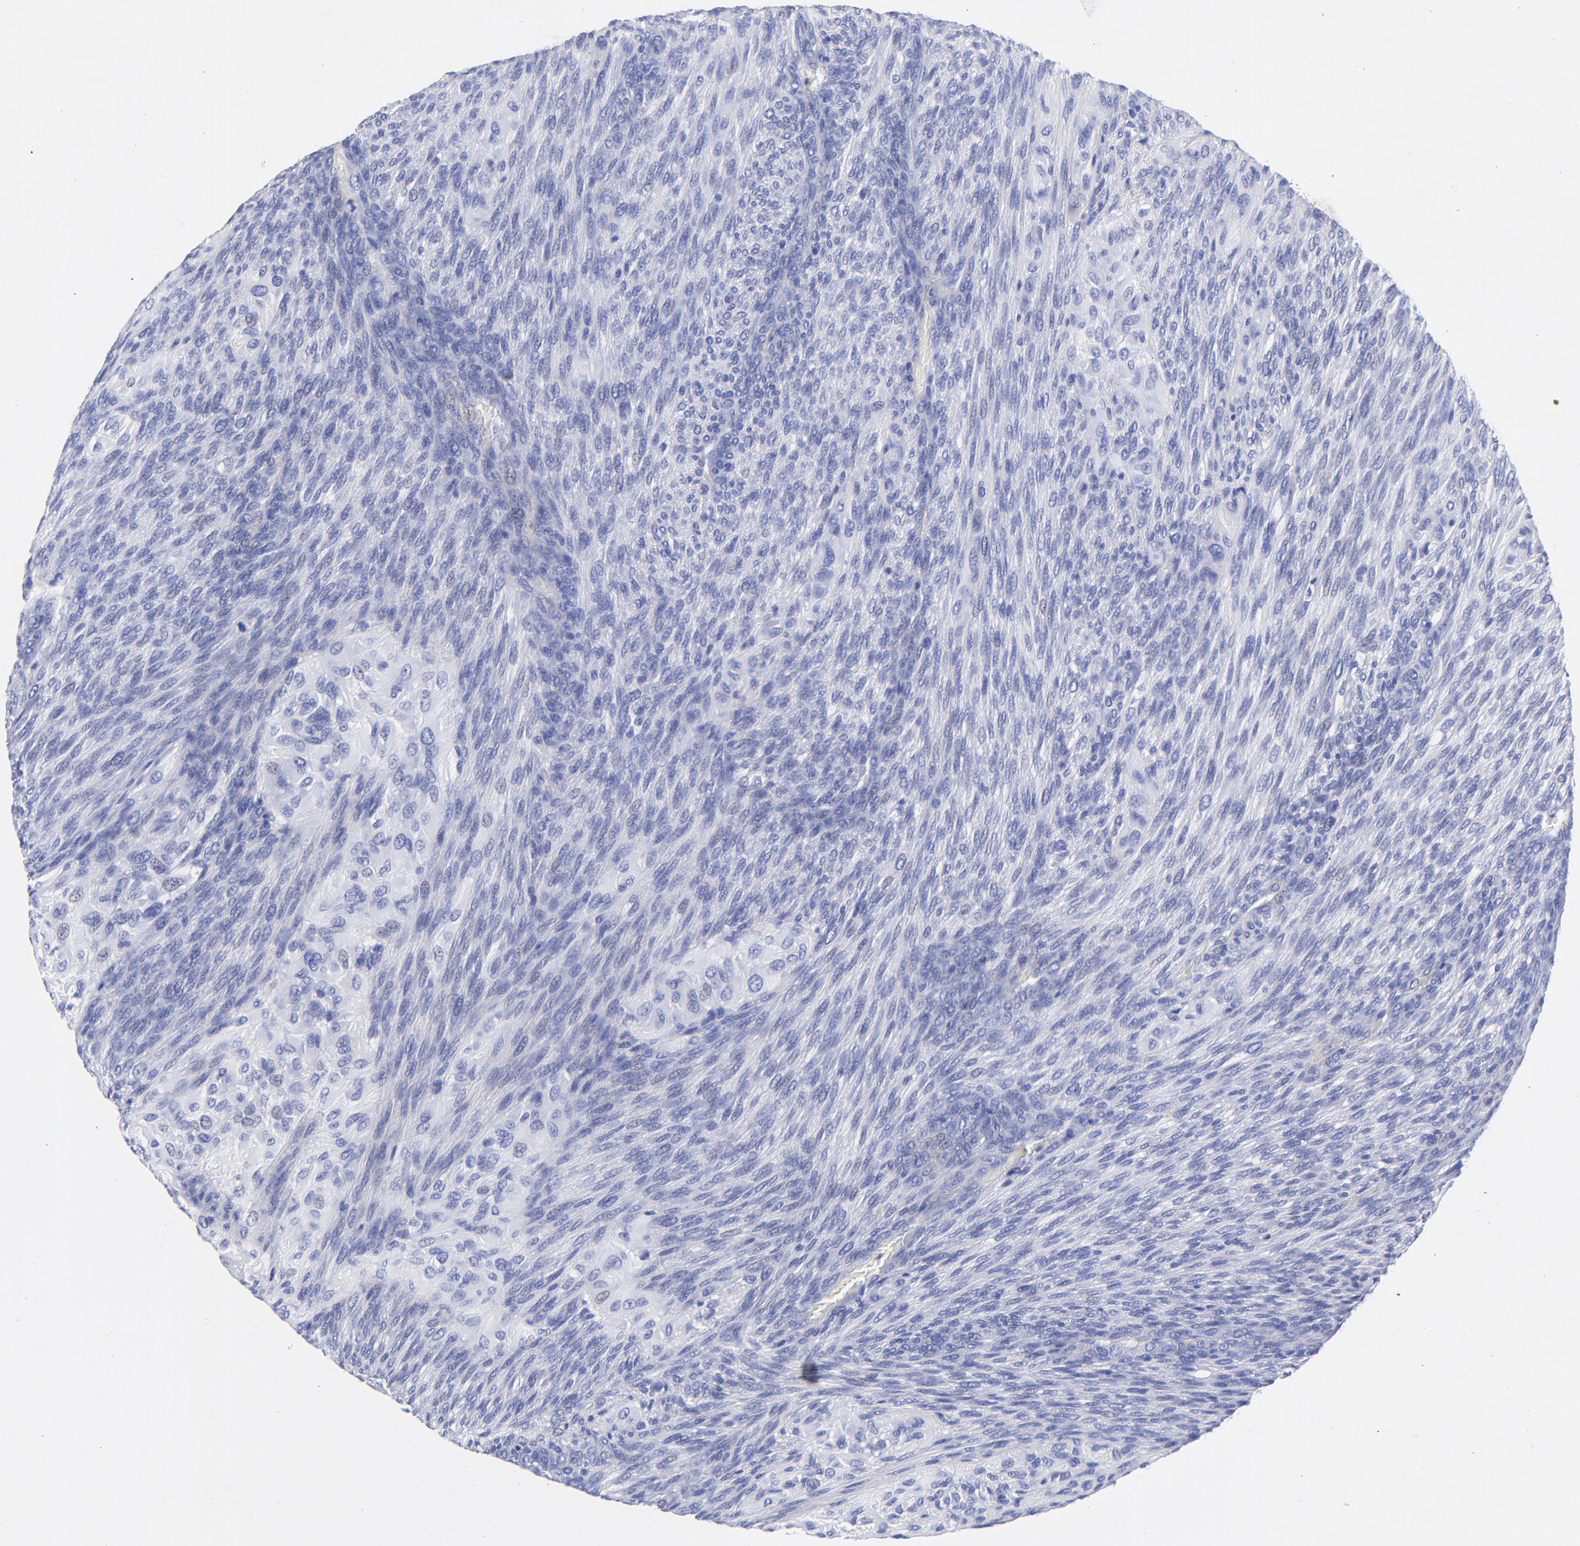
{"staining": {"intensity": "negative", "quantity": "none", "location": "none"}, "tissue": "glioma", "cell_type": "Tumor cells", "image_type": "cancer", "snomed": [{"axis": "morphology", "description": "Glioma, malignant, High grade"}, {"axis": "topography", "description": "Cerebral cortex"}], "caption": "Micrograph shows no significant protein positivity in tumor cells of high-grade glioma (malignant).", "gene": "HORMAD2", "patient": {"sex": "female", "age": 55}}